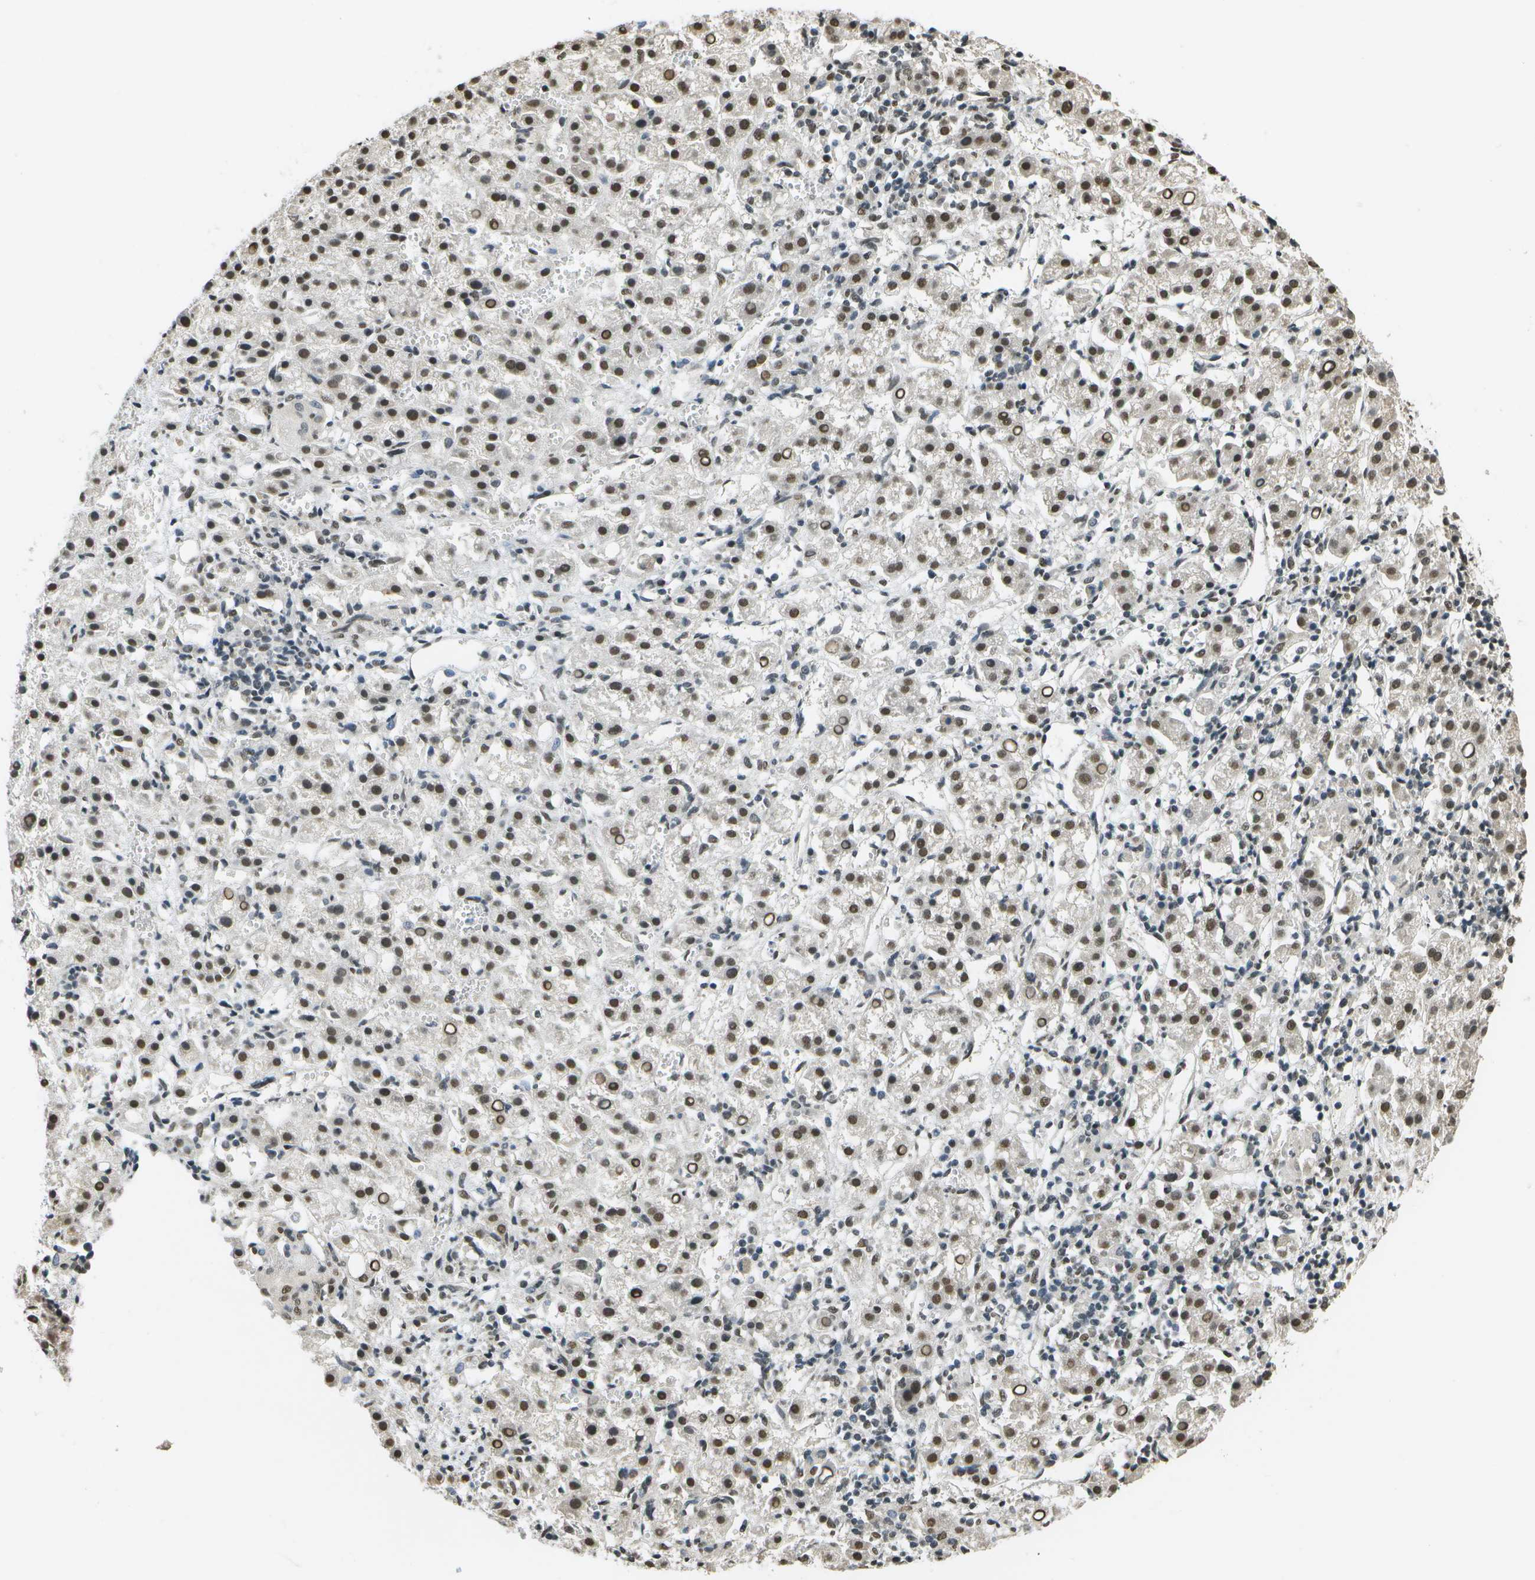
{"staining": {"intensity": "strong", "quantity": "25%-75%", "location": "nuclear"}, "tissue": "liver cancer", "cell_type": "Tumor cells", "image_type": "cancer", "snomed": [{"axis": "morphology", "description": "Carcinoma, Hepatocellular, NOS"}, {"axis": "topography", "description": "Liver"}], "caption": "Liver cancer (hepatocellular carcinoma) tissue reveals strong nuclear positivity in about 25%-75% of tumor cells, visualized by immunohistochemistry. (Brightfield microscopy of DAB IHC at high magnification).", "gene": "ABL2", "patient": {"sex": "female", "age": 58}}